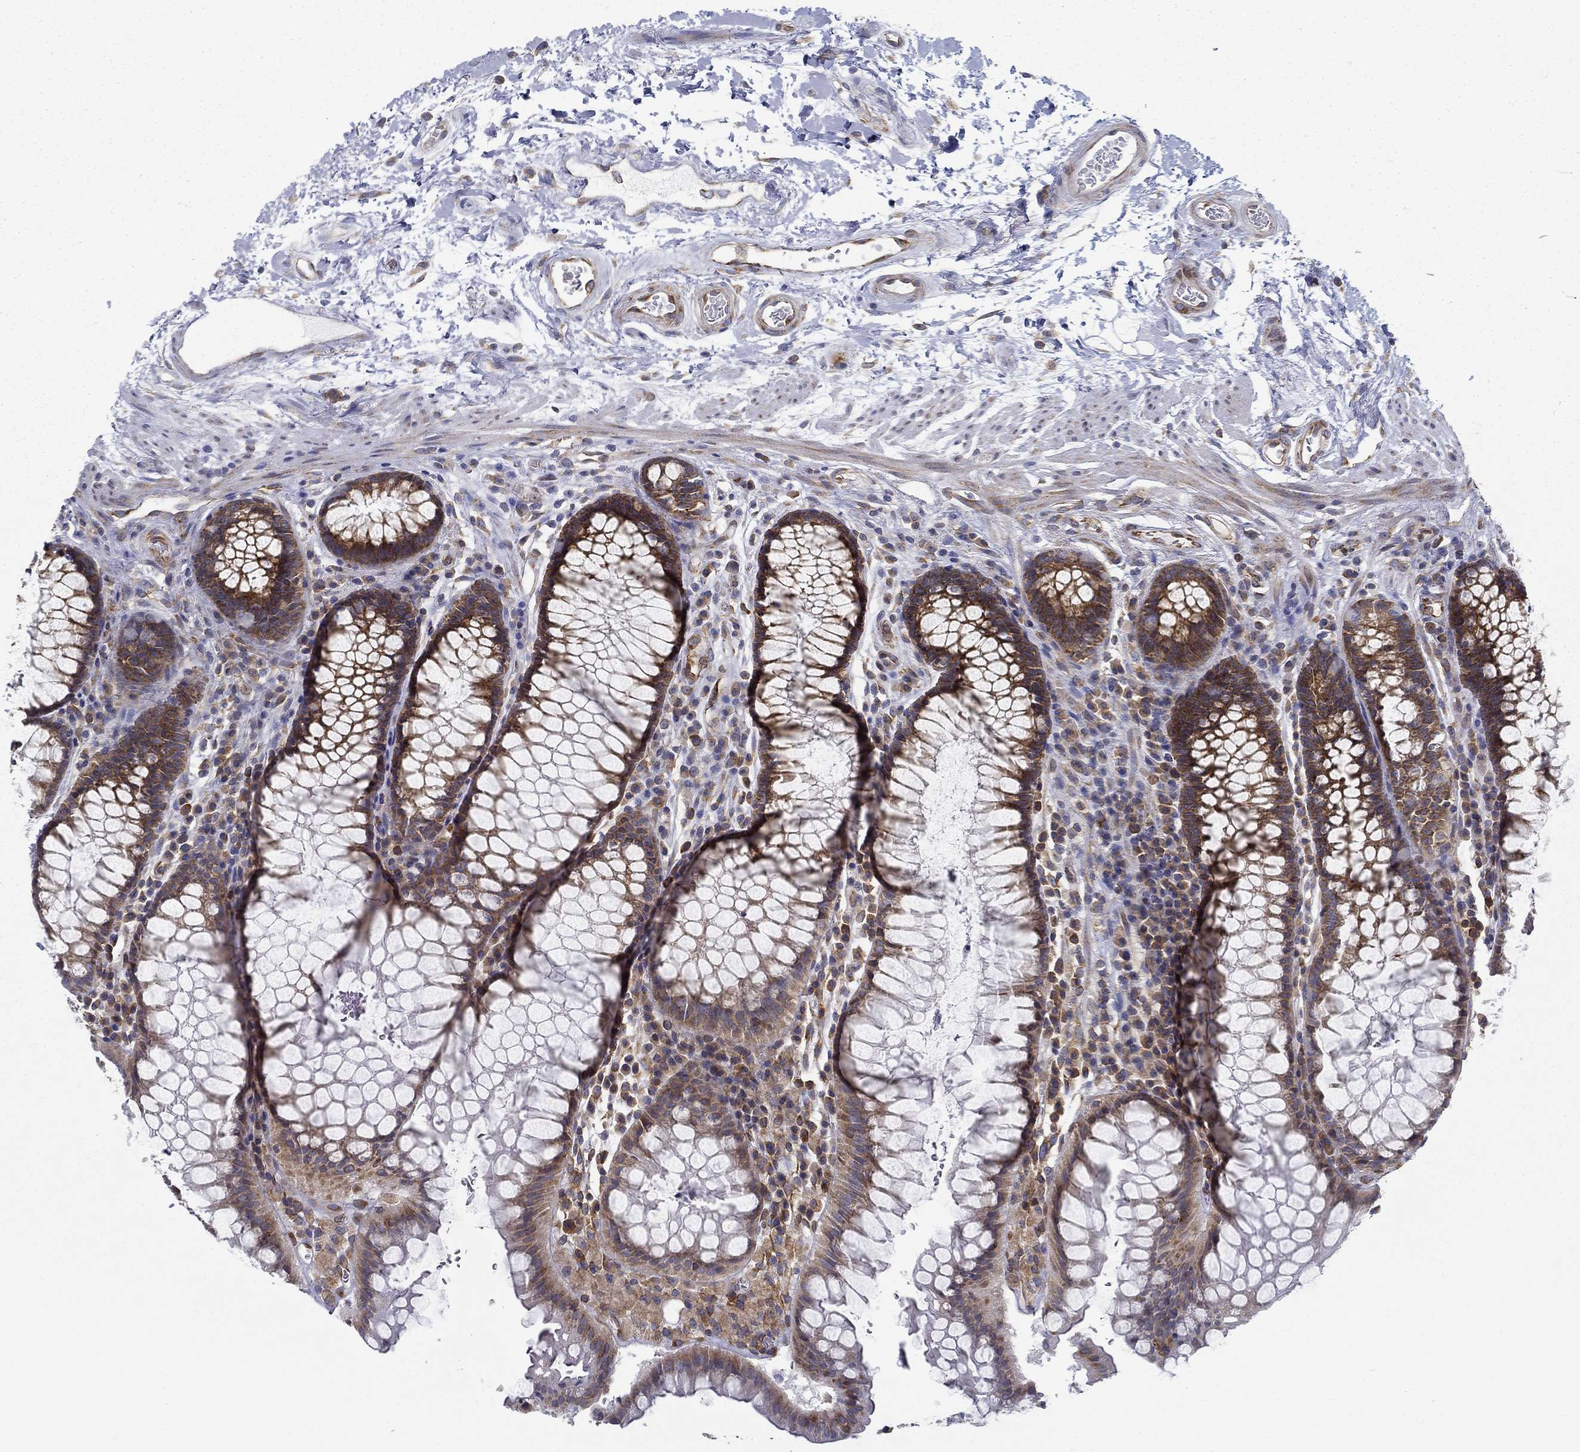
{"staining": {"intensity": "strong", "quantity": "25%-75%", "location": "cytoplasmic/membranous"}, "tissue": "rectum", "cell_type": "Glandular cells", "image_type": "normal", "snomed": [{"axis": "morphology", "description": "Normal tissue, NOS"}, {"axis": "topography", "description": "Rectum"}], "caption": "Immunohistochemical staining of normal human rectum shows high levels of strong cytoplasmic/membranous positivity in about 25%-75% of glandular cells.", "gene": "FXR1", "patient": {"sex": "female", "age": 68}}